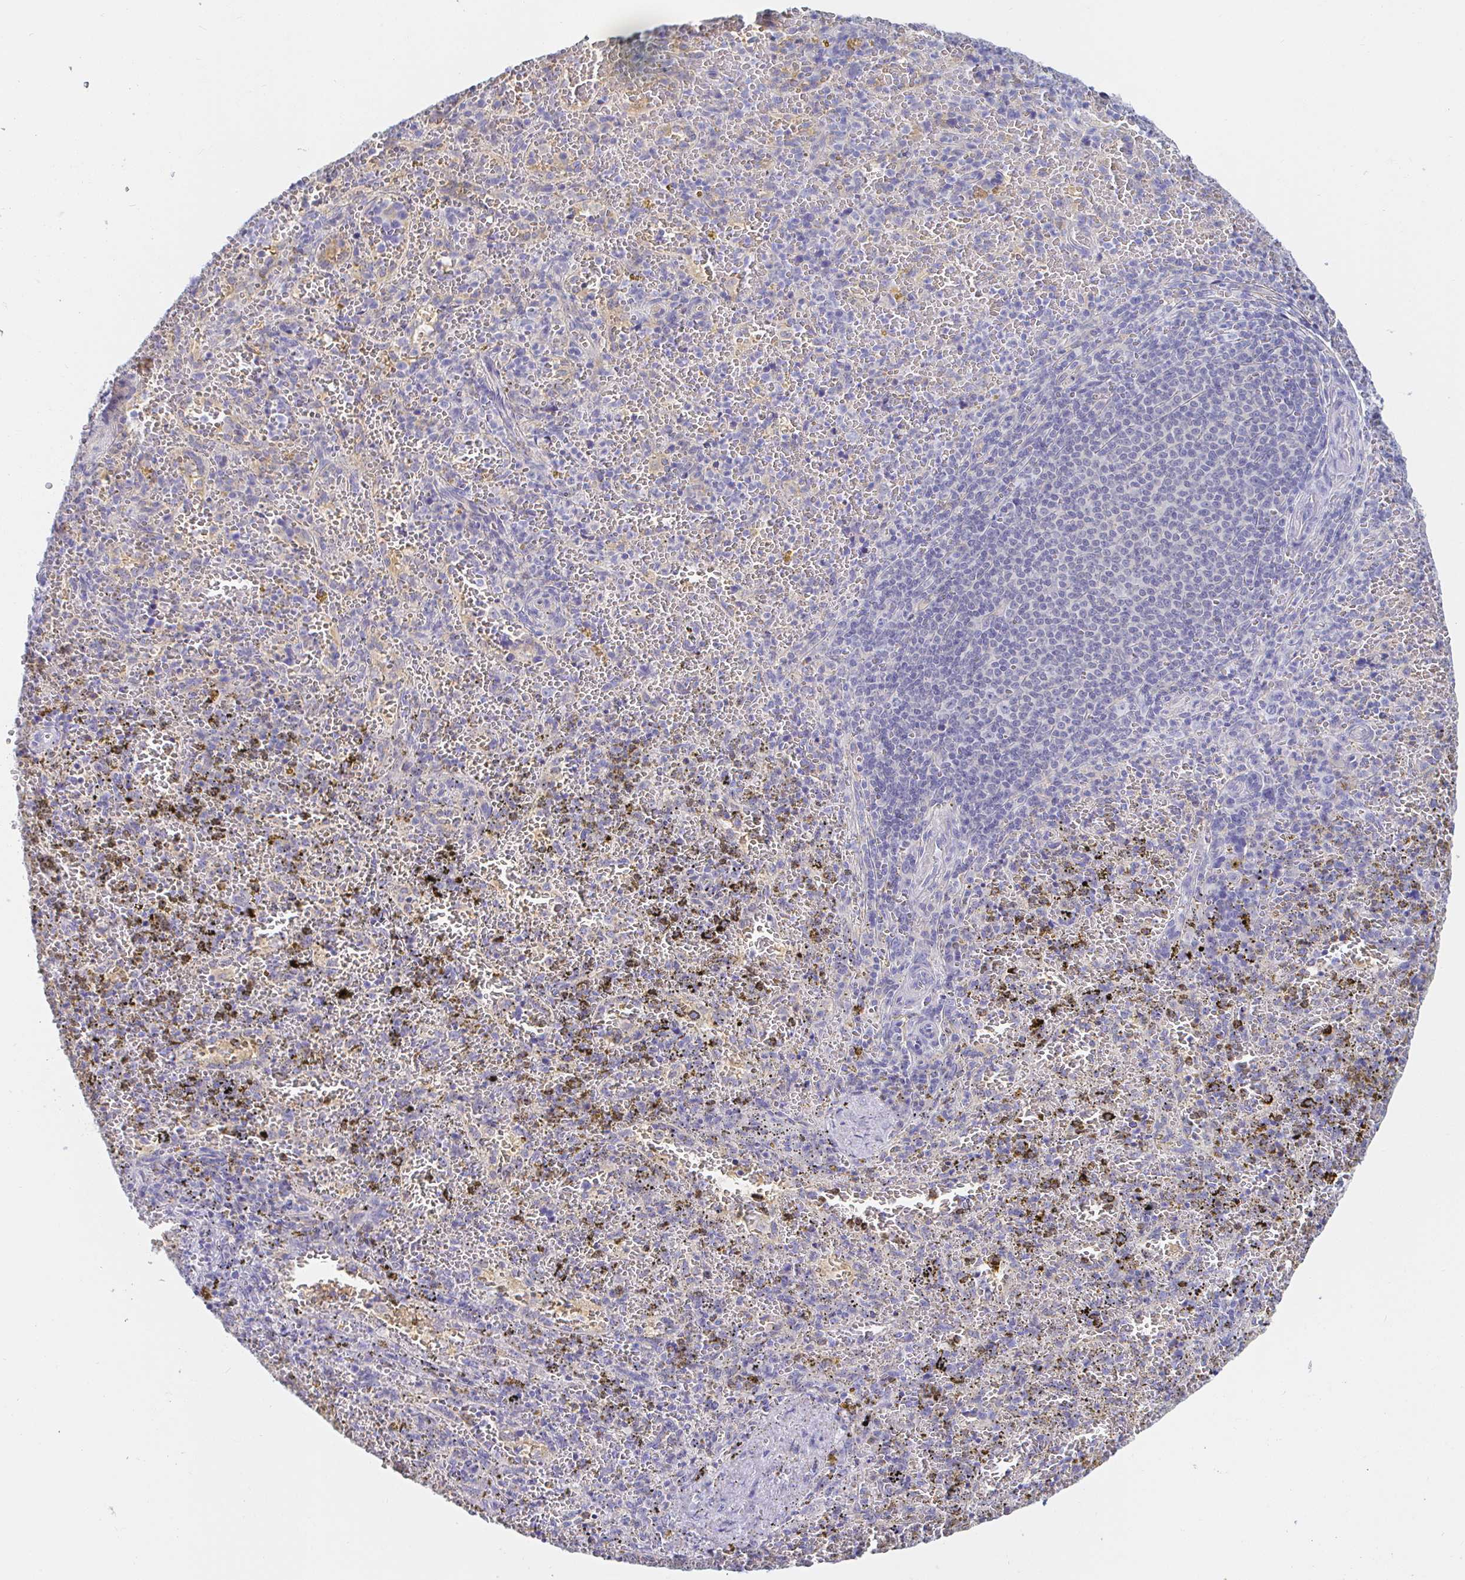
{"staining": {"intensity": "negative", "quantity": "none", "location": "none"}, "tissue": "spleen", "cell_type": "Cells in red pulp", "image_type": "normal", "snomed": [{"axis": "morphology", "description": "Normal tissue, NOS"}, {"axis": "topography", "description": "Spleen"}], "caption": "High magnification brightfield microscopy of normal spleen stained with DAB (3,3'-diaminobenzidine) (brown) and counterstained with hematoxylin (blue): cells in red pulp show no significant positivity.", "gene": "PDE6B", "patient": {"sex": "female", "age": 50}}